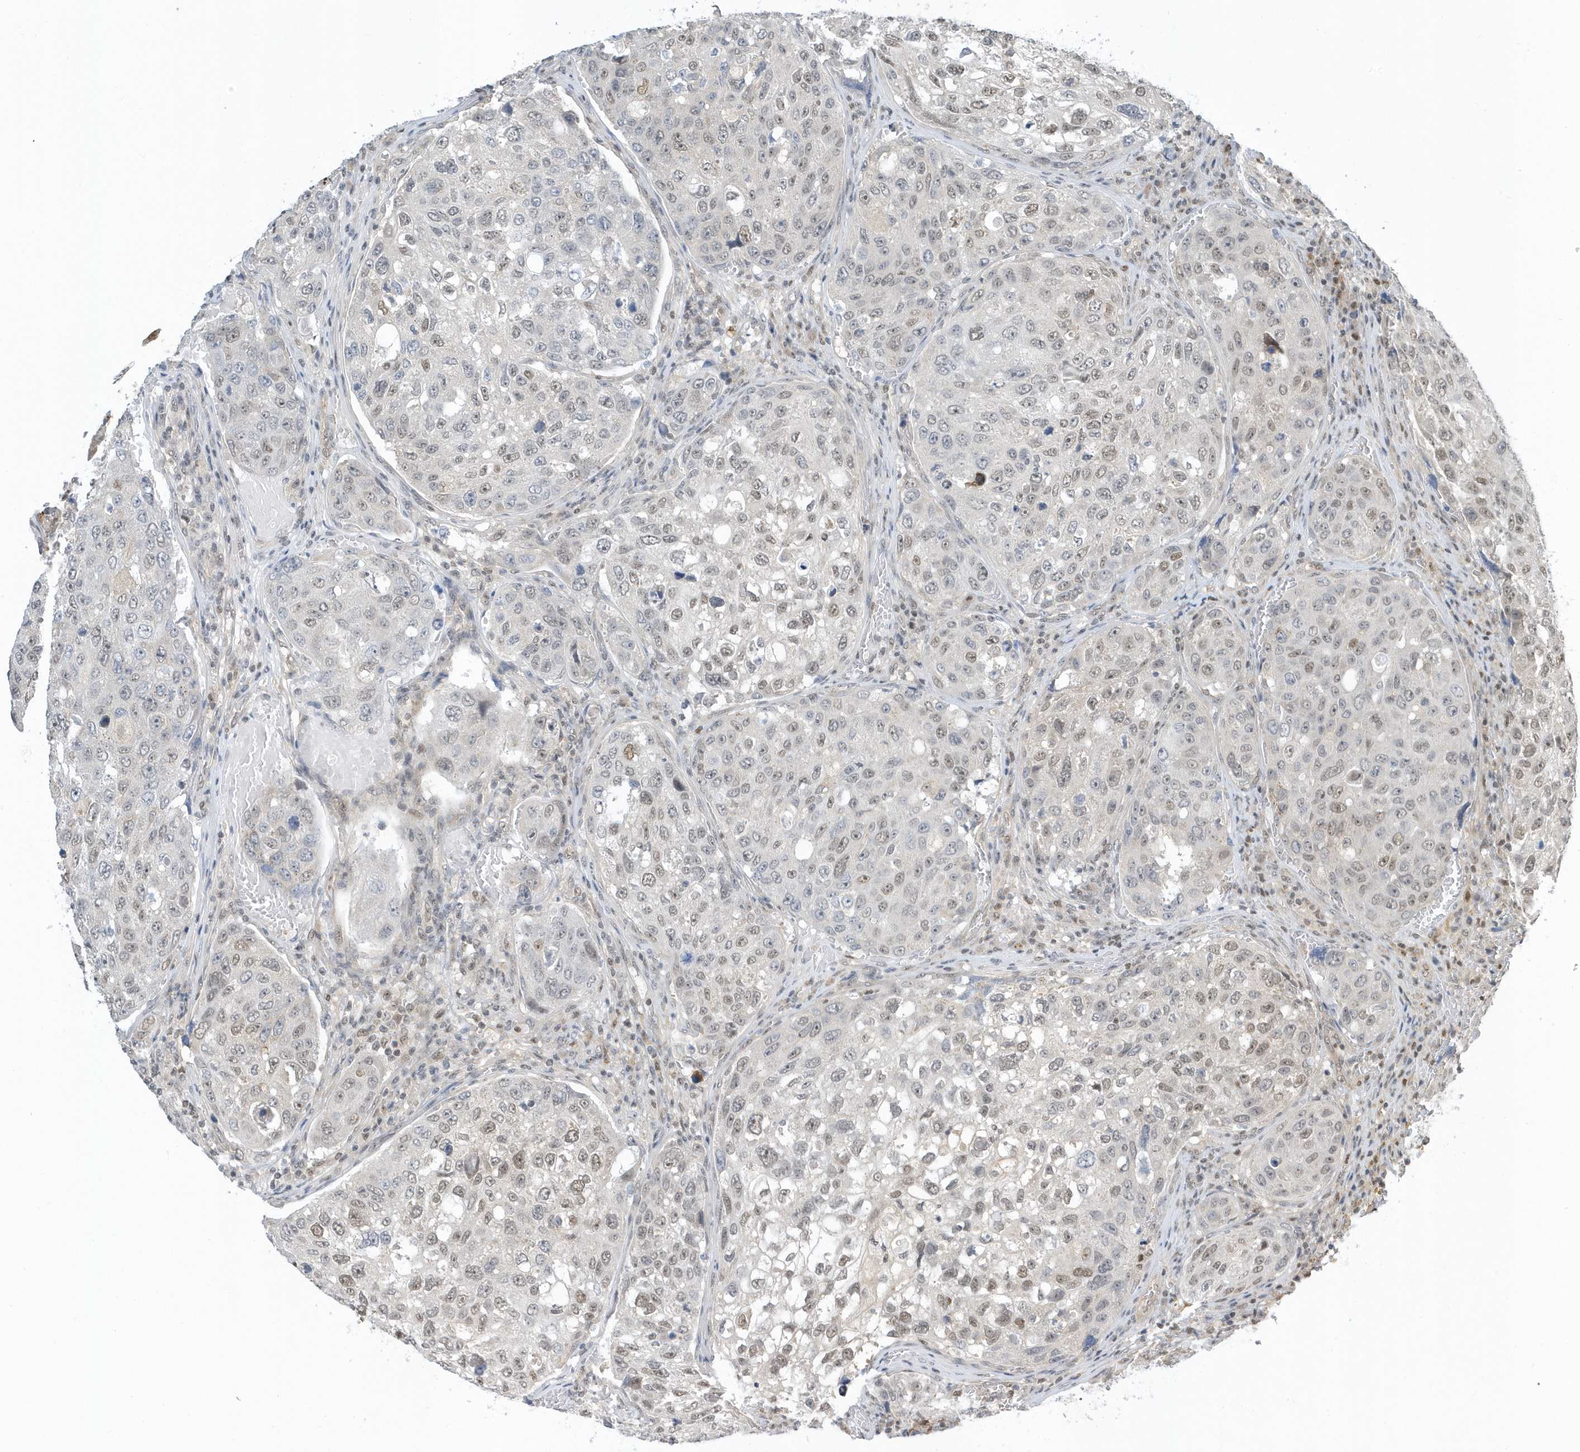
{"staining": {"intensity": "weak", "quantity": "25%-75%", "location": "nuclear"}, "tissue": "urothelial cancer", "cell_type": "Tumor cells", "image_type": "cancer", "snomed": [{"axis": "morphology", "description": "Urothelial carcinoma, High grade"}, {"axis": "topography", "description": "Lymph node"}, {"axis": "topography", "description": "Urinary bladder"}], "caption": "High-power microscopy captured an immunohistochemistry image of urothelial cancer, revealing weak nuclear staining in approximately 25%-75% of tumor cells.", "gene": "ZNF740", "patient": {"sex": "male", "age": 51}}